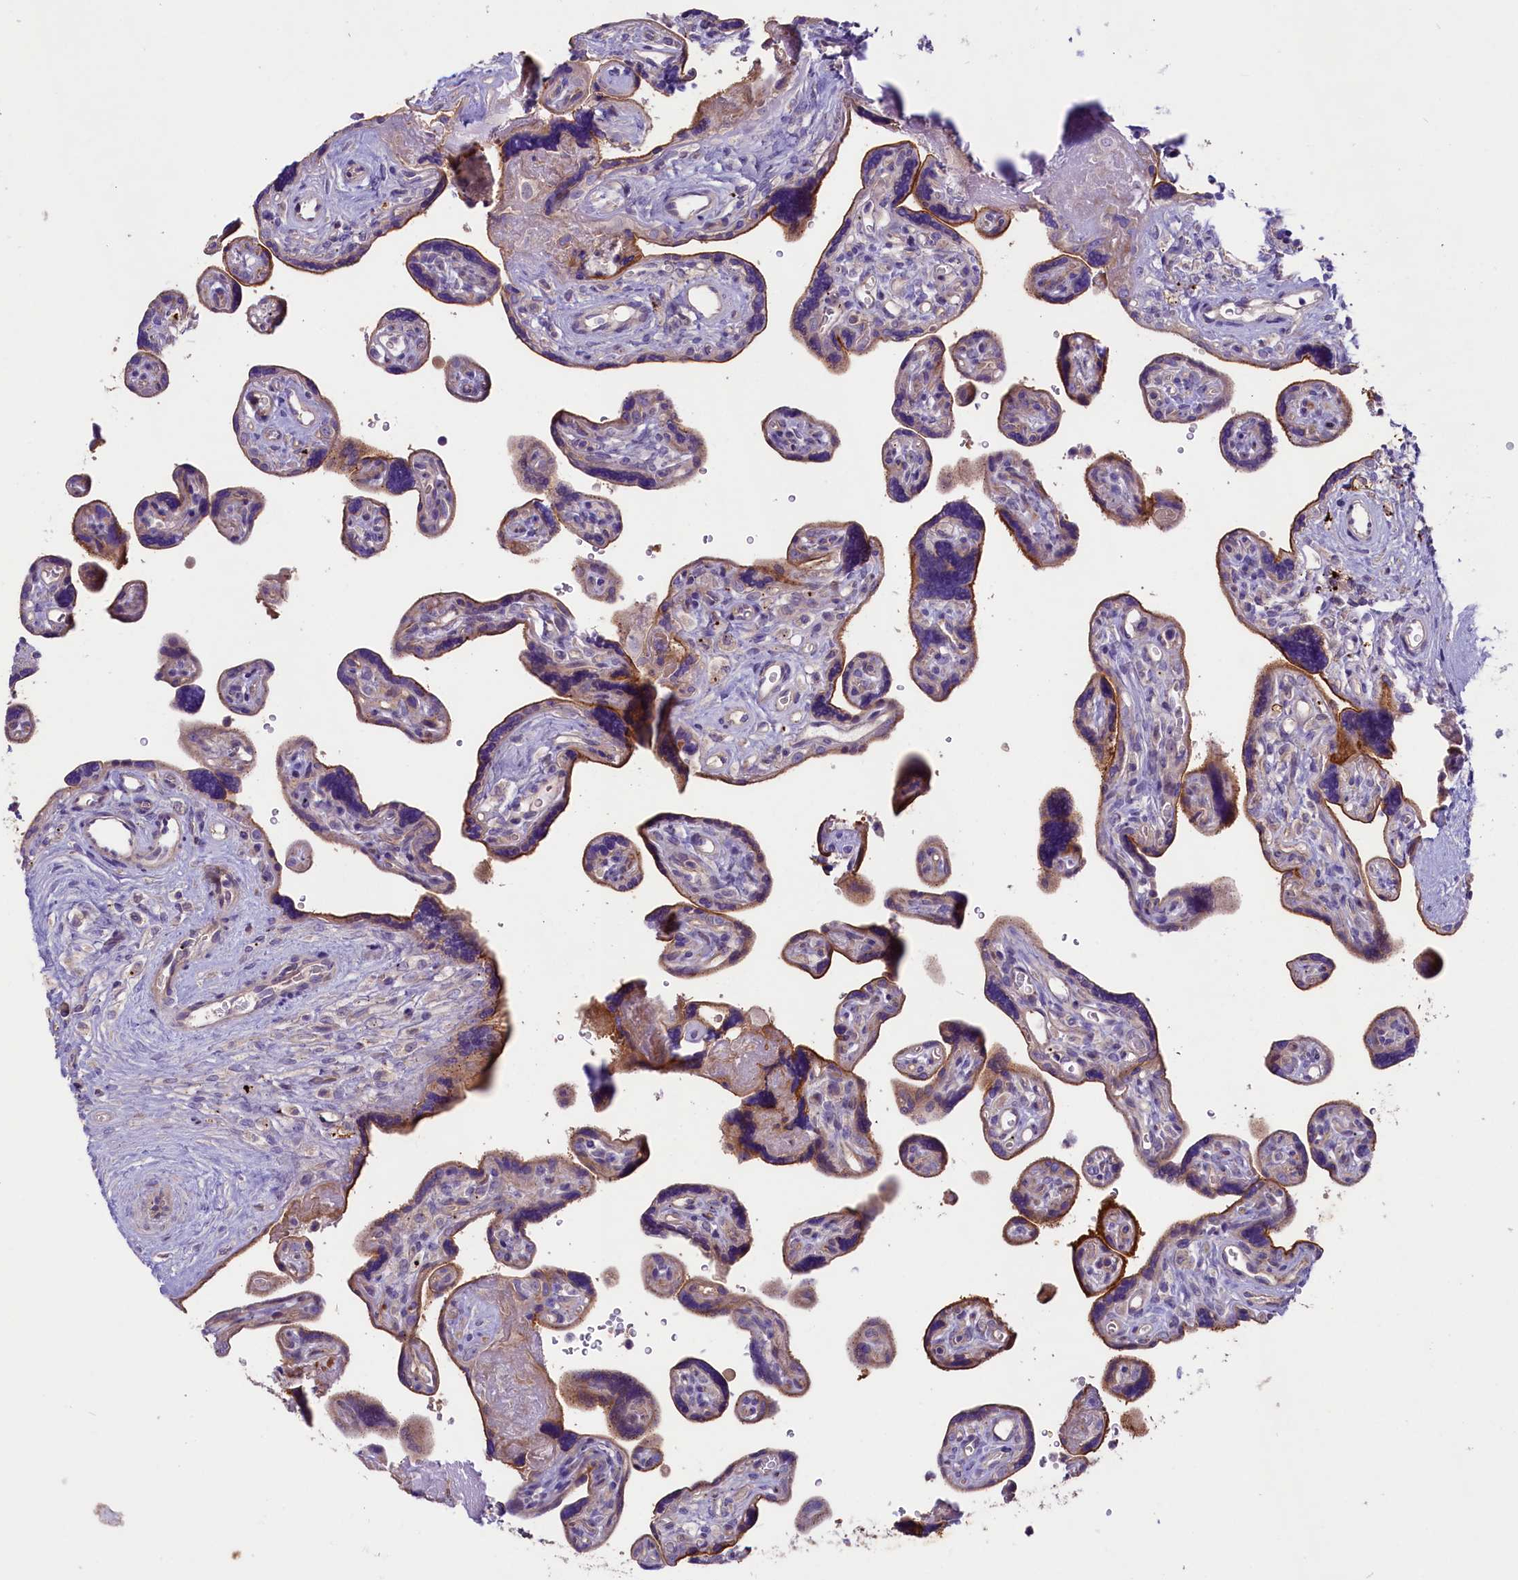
{"staining": {"intensity": "strong", "quantity": "25%-75%", "location": "cytoplasmic/membranous"}, "tissue": "placenta", "cell_type": "Trophoblastic cells", "image_type": "normal", "snomed": [{"axis": "morphology", "description": "Normal tissue, NOS"}, {"axis": "topography", "description": "Placenta"}], "caption": "Protein expression analysis of benign human placenta reveals strong cytoplasmic/membranous expression in about 25%-75% of trophoblastic cells. (Stains: DAB (3,3'-diaminobenzidine) in brown, nuclei in blue, Microscopy: brightfield microscopy at high magnification).", "gene": "CD99L2", "patient": {"sex": "female", "age": 39}}